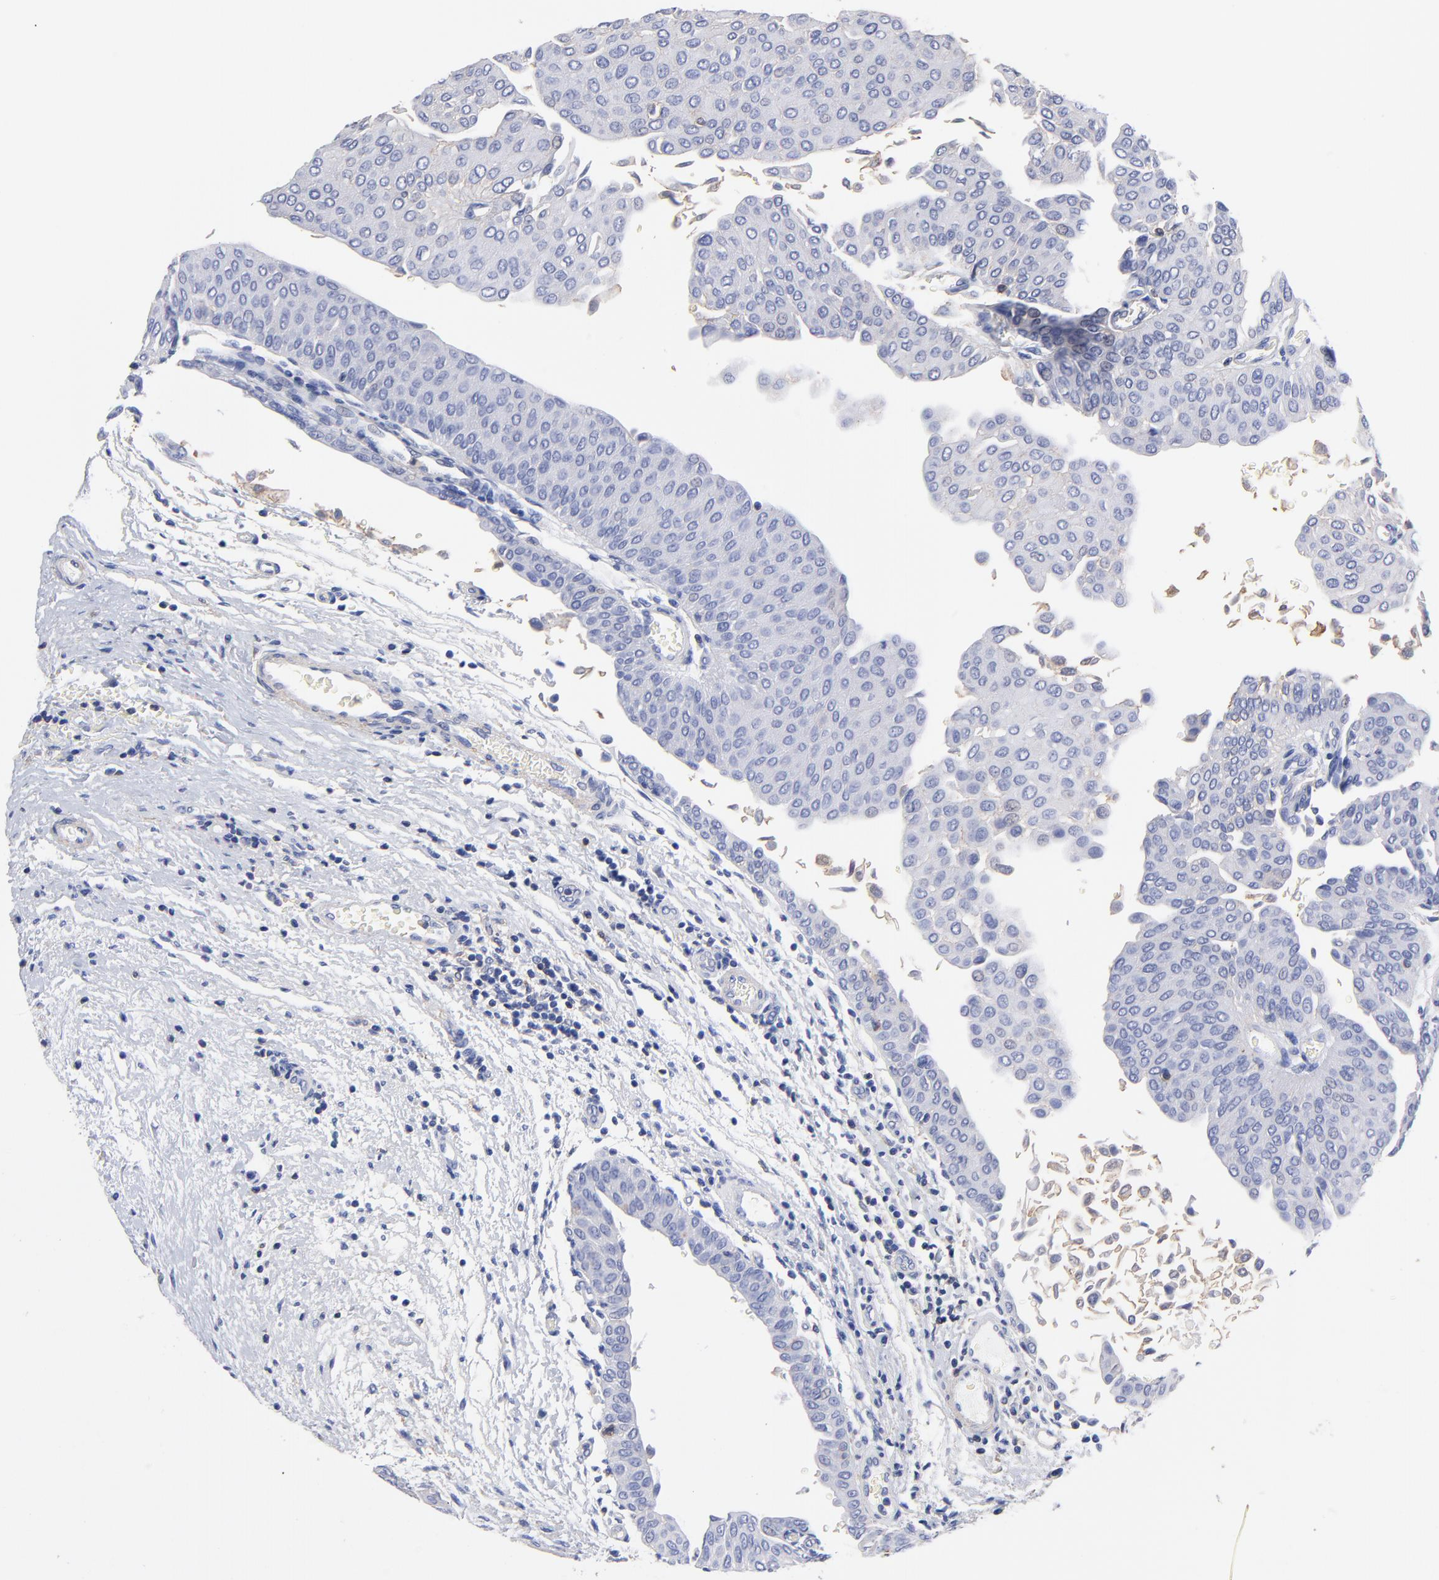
{"staining": {"intensity": "negative", "quantity": "none", "location": "none"}, "tissue": "urothelial cancer", "cell_type": "Tumor cells", "image_type": "cancer", "snomed": [{"axis": "morphology", "description": "Urothelial carcinoma, Low grade"}, {"axis": "topography", "description": "Urinary bladder"}], "caption": "There is no significant staining in tumor cells of urothelial carcinoma (low-grade).", "gene": "ASL", "patient": {"sex": "male", "age": 64}}